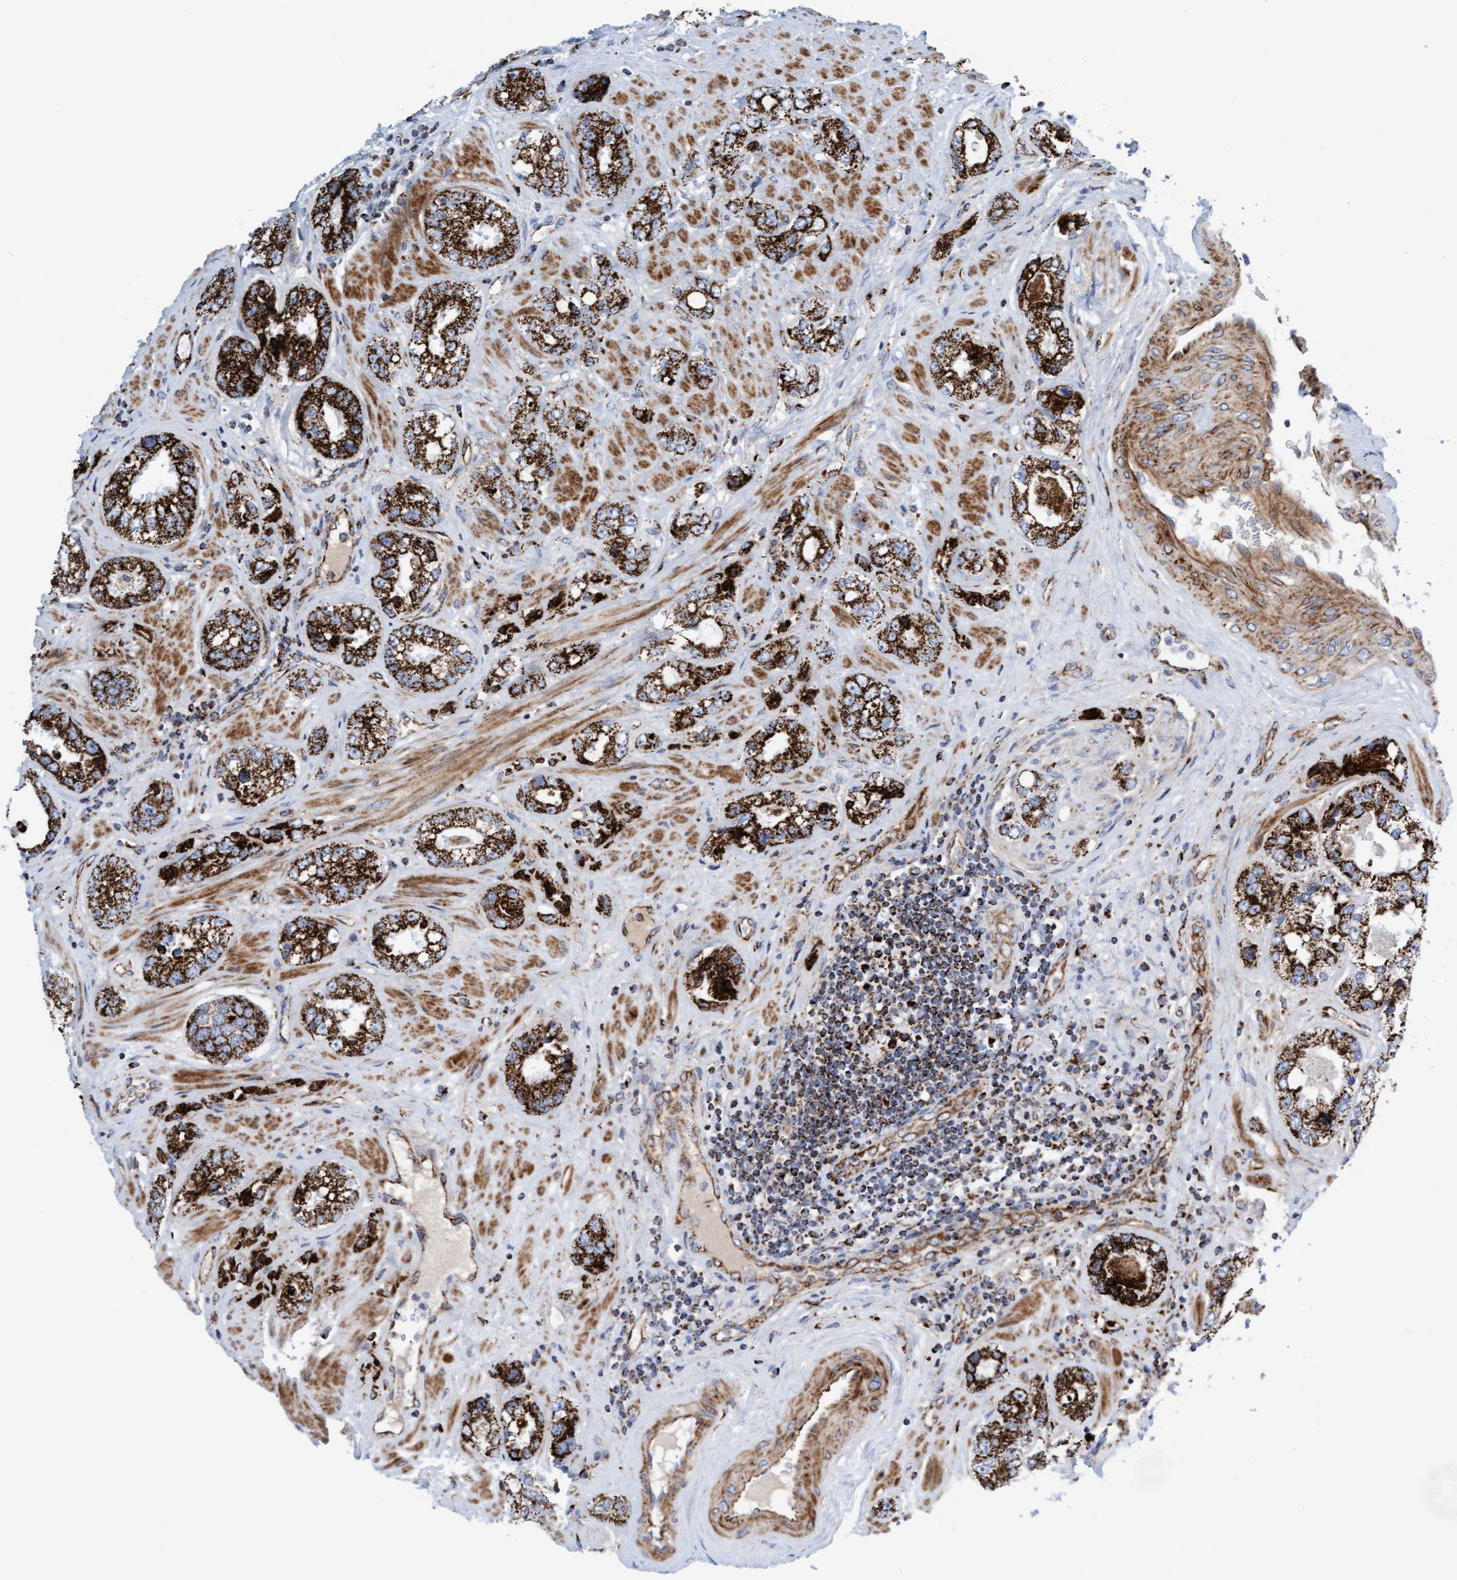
{"staining": {"intensity": "strong", "quantity": ">75%", "location": "cytoplasmic/membranous"}, "tissue": "prostate cancer", "cell_type": "Tumor cells", "image_type": "cancer", "snomed": [{"axis": "morphology", "description": "Adenocarcinoma, High grade"}, {"axis": "topography", "description": "Prostate"}], "caption": "A micrograph showing strong cytoplasmic/membranous expression in approximately >75% of tumor cells in prostate cancer, as visualized by brown immunohistochemical staining.", "gene": "GGTA1", "patient": {"sex": "male", "age": 61}}